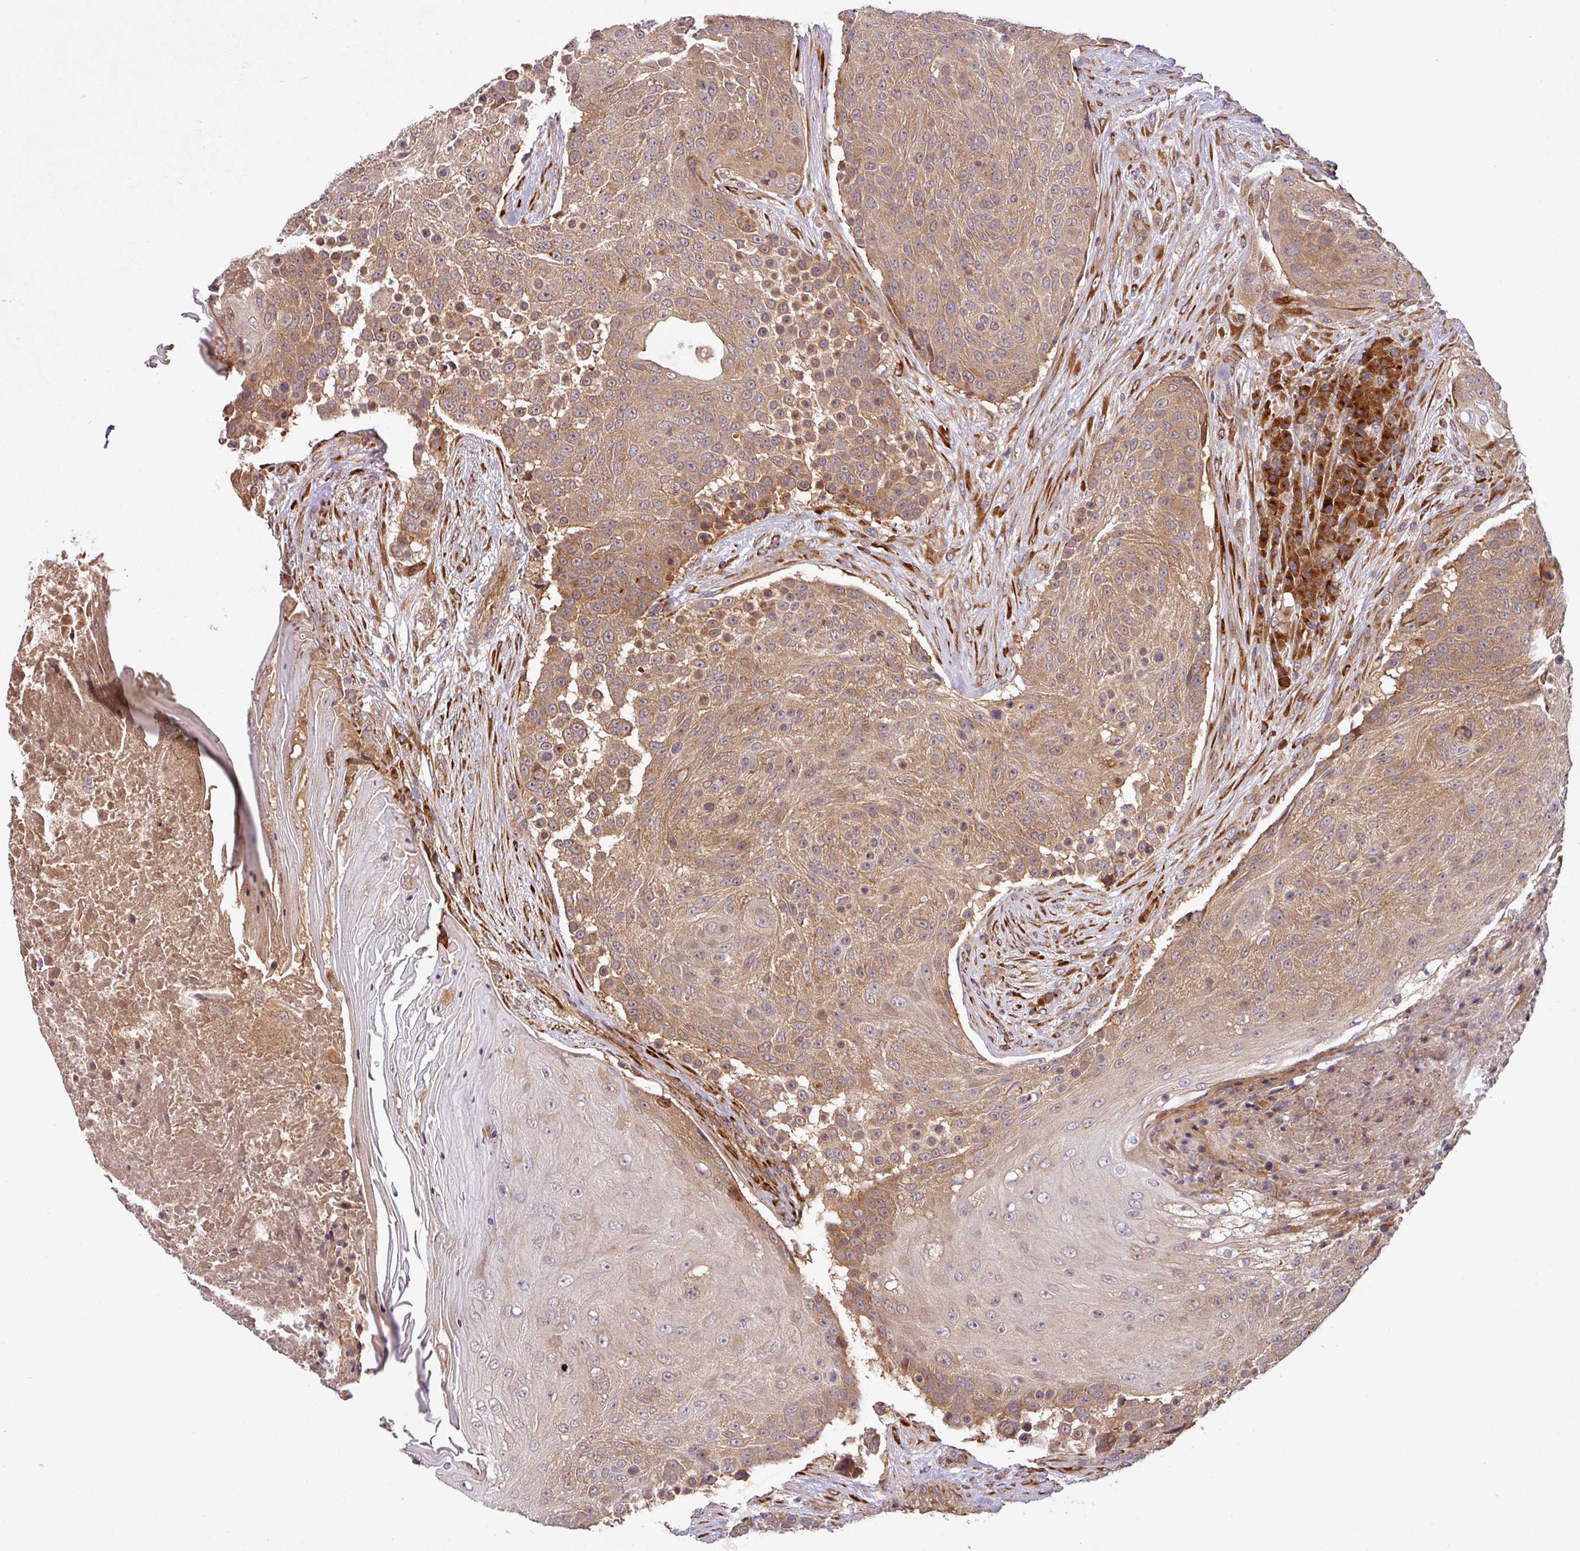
{"staining": {"intensity": "moderate", "quantity": ">75%", "location": "cytoplasmic/membranous"}, "tissue": "urothelial cancer", "cell_type": "Tumor cells", "image_type": "cancer", "snomed": [{"axis": "morphology", "description": "Urothelial carcinoma, High grade"}, {"axis": "topography", "description": "Urinary bladder"}], "caption": "A photomicrograph of human urothelial cancer stained for a protein reveals moderate cytoplasmic/membranous brown staining in tumor cells.", "gene": "ART1", "patient": {"sex": "female", "age": 63}}